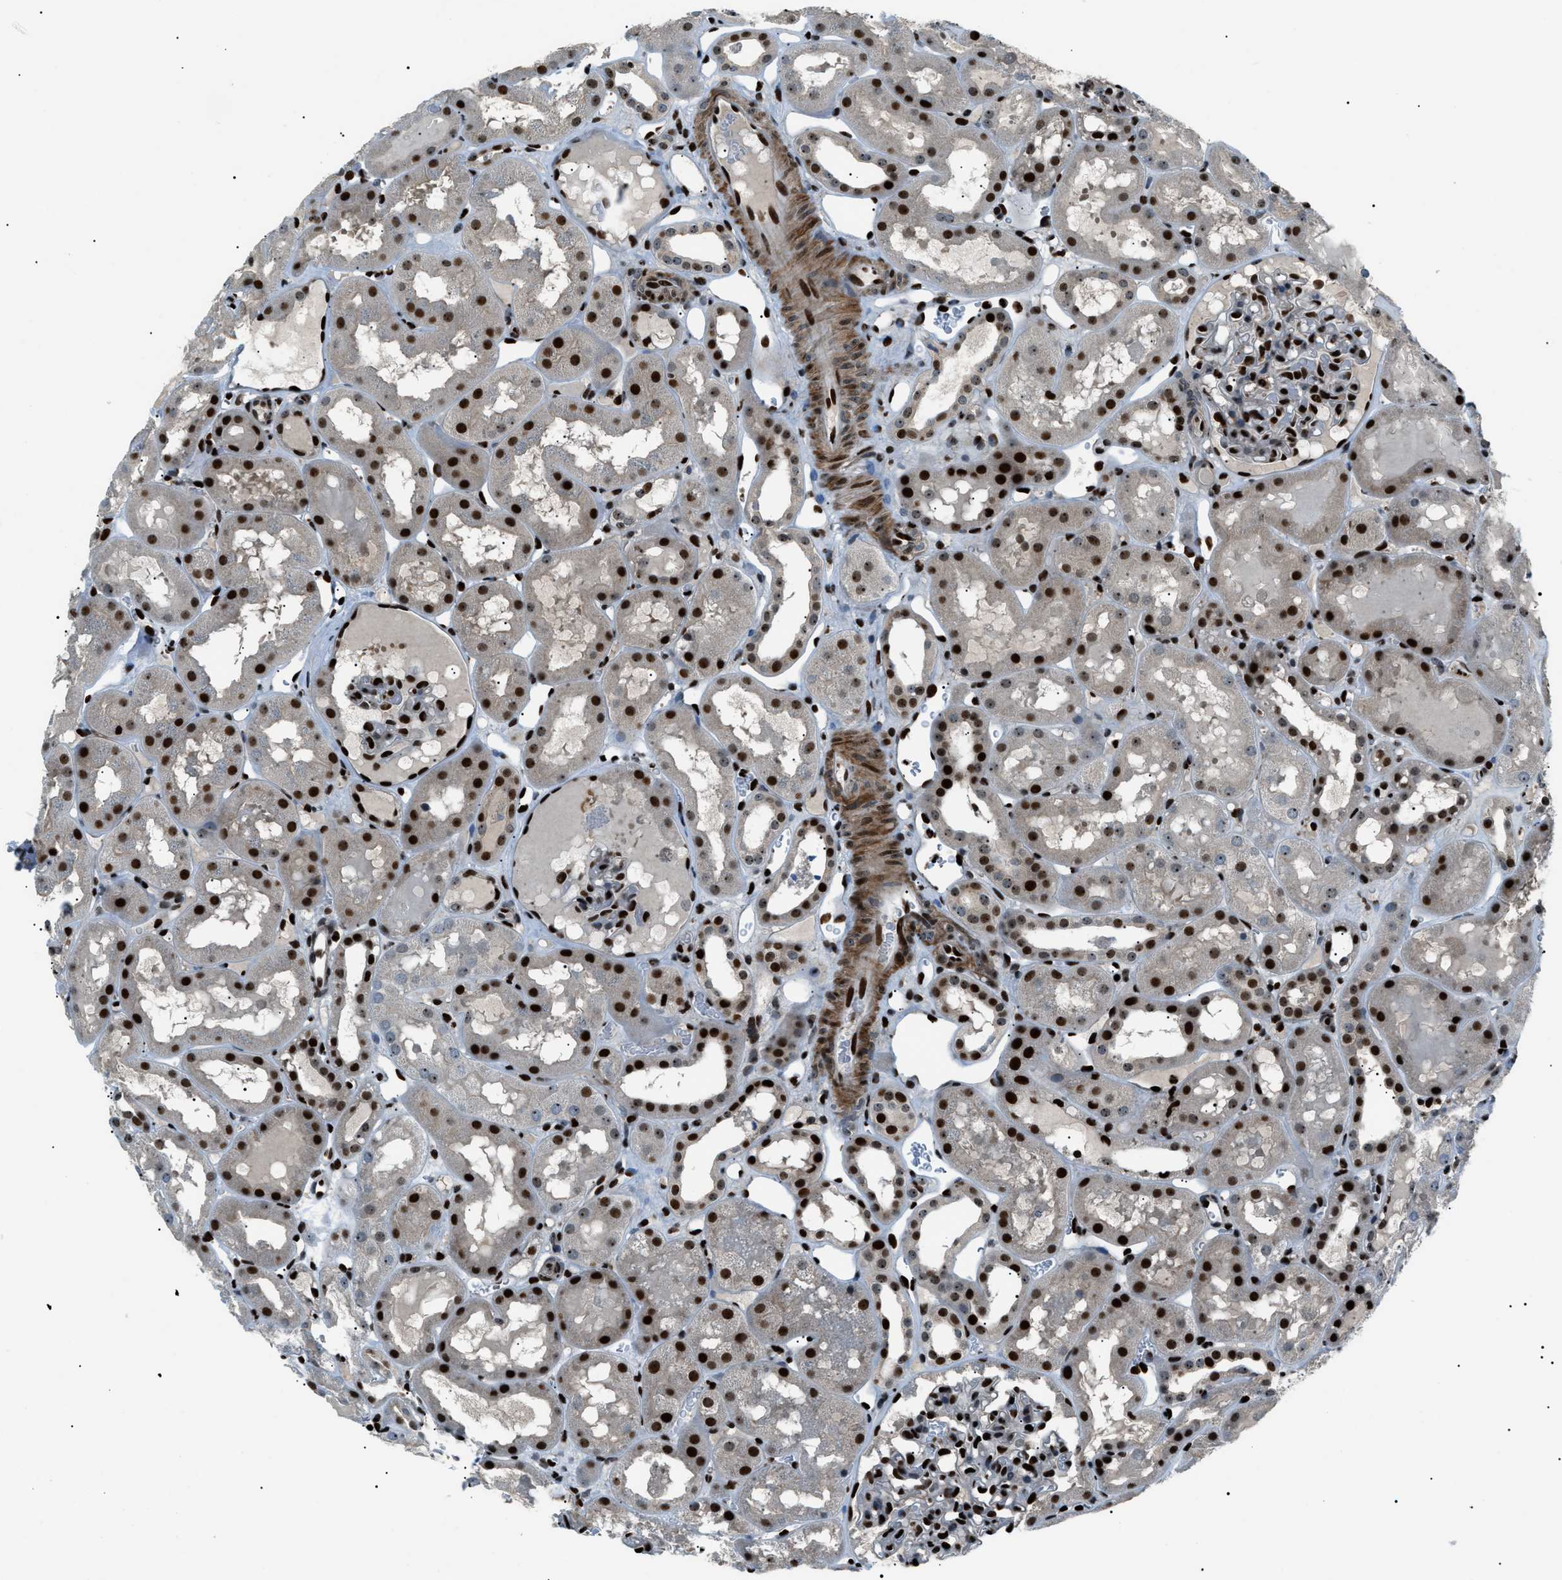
{"staining": {"intensity": "strong", "quantity": "25%-75%", "location": "nuclear"}, "tissue": "kidney", "cell_type": "Cells in glomeruli", "image_type": "normal", "snomed": [{"axis": "morphology", "description": "Normal tissue, NOS"}, {"axis": "topography", "description": "Kidney"}, {"axis": "topography", "description": "Urinary bladder"}], "caption": "Protein staining of normal kidney exhibits strong nuclear staining in about 25%-75% of cells in glomeruli.", "gene": "PRKX", "patient": {"sex": "male", "age": 16}}